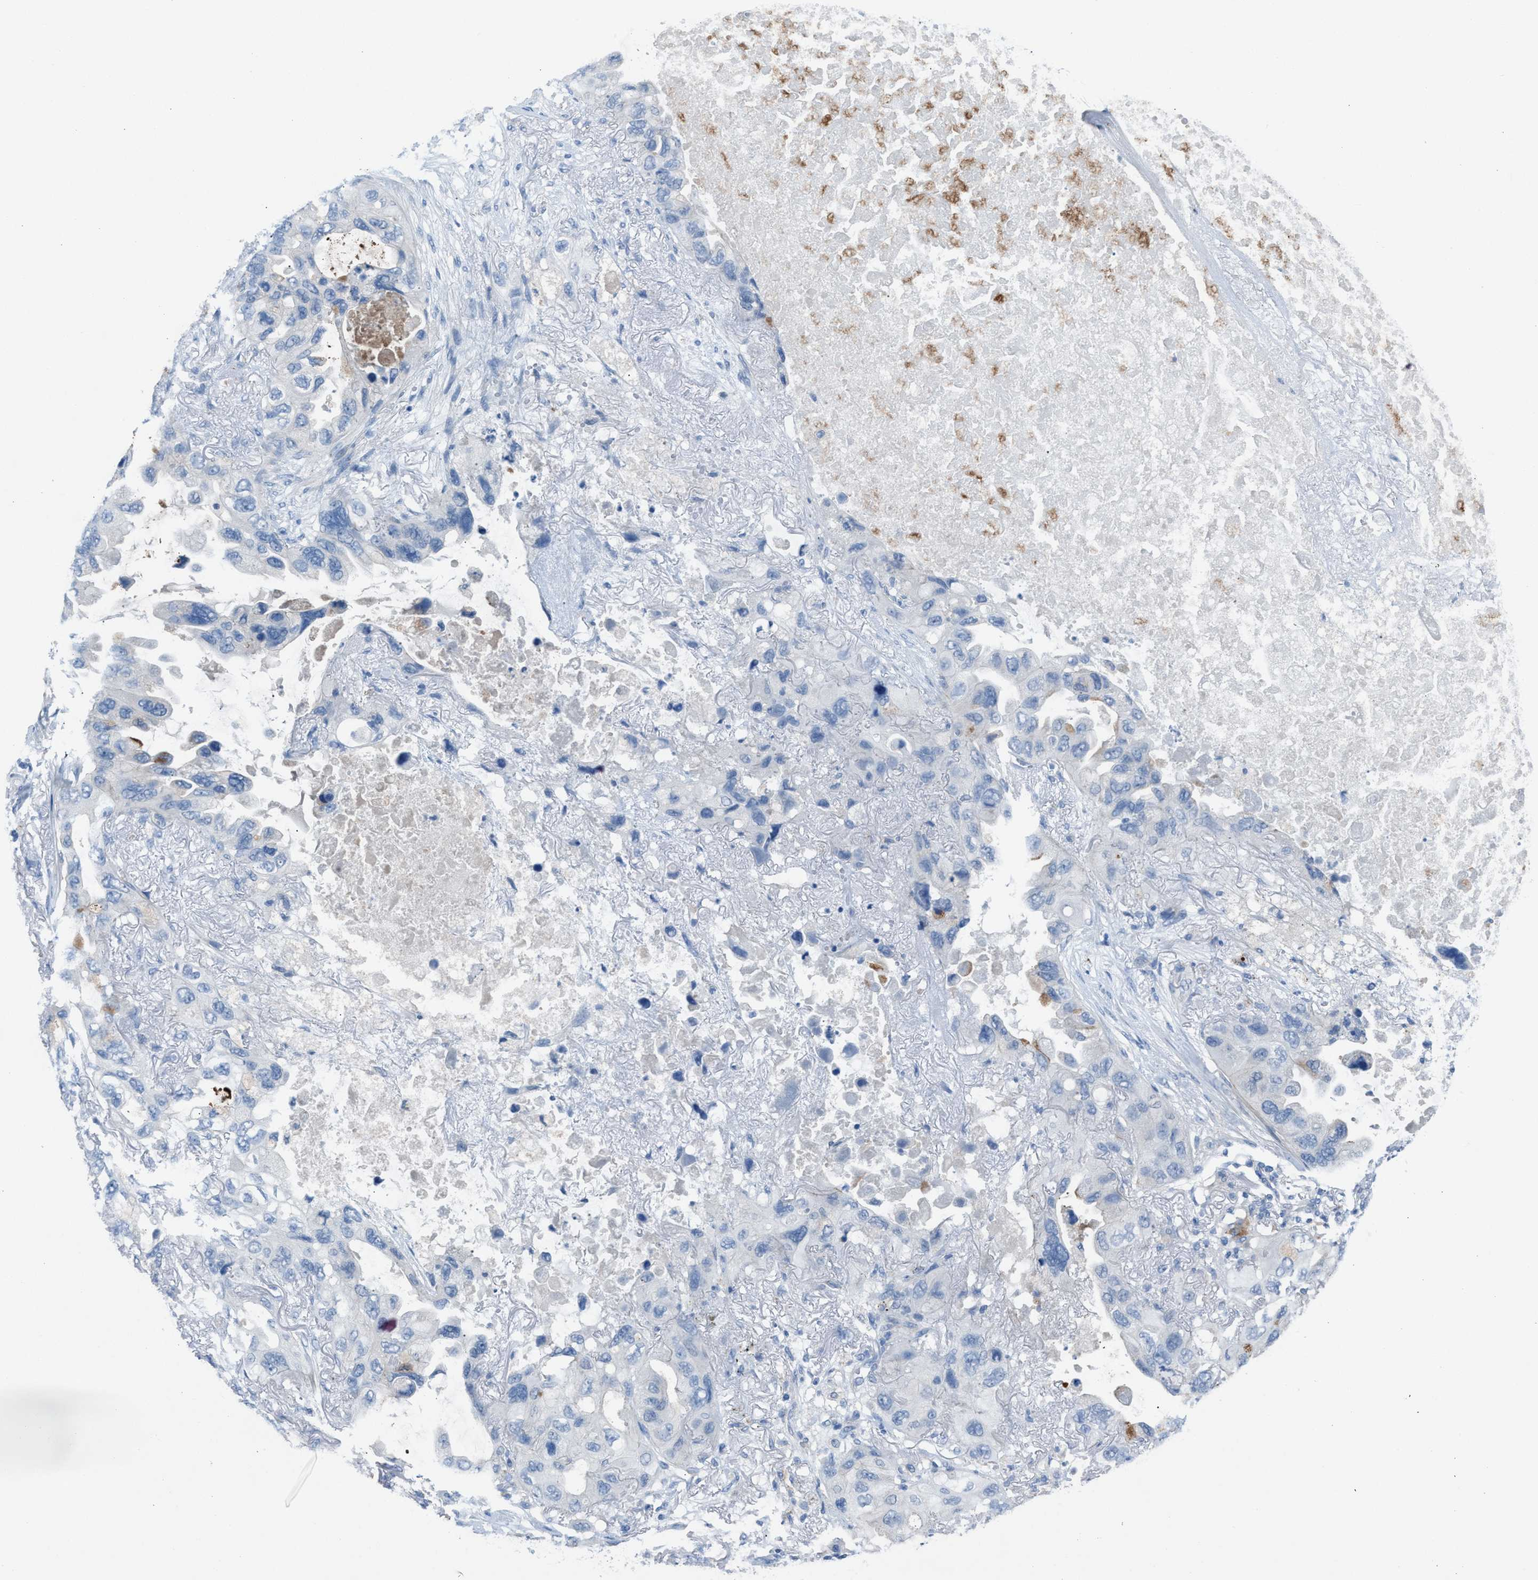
{"staining": {"intensity": "negative", "quantity": "none", "location": "none"}, "tissue": "lung cancer", "cell_type": "Tumor cells", "image_type": "cancer", "snomed": [{"axis": "morphology", "description": "Squamous cell carcinoma, NOS"}, {"axis": "topography", "description": "Lung"}], "caption": "Tumor cells are negative for brown protein staining in lung cancer (squamous cell carcinoma).", "gene": "ASPA", "patient": {"sex": "female", "age": 73}}